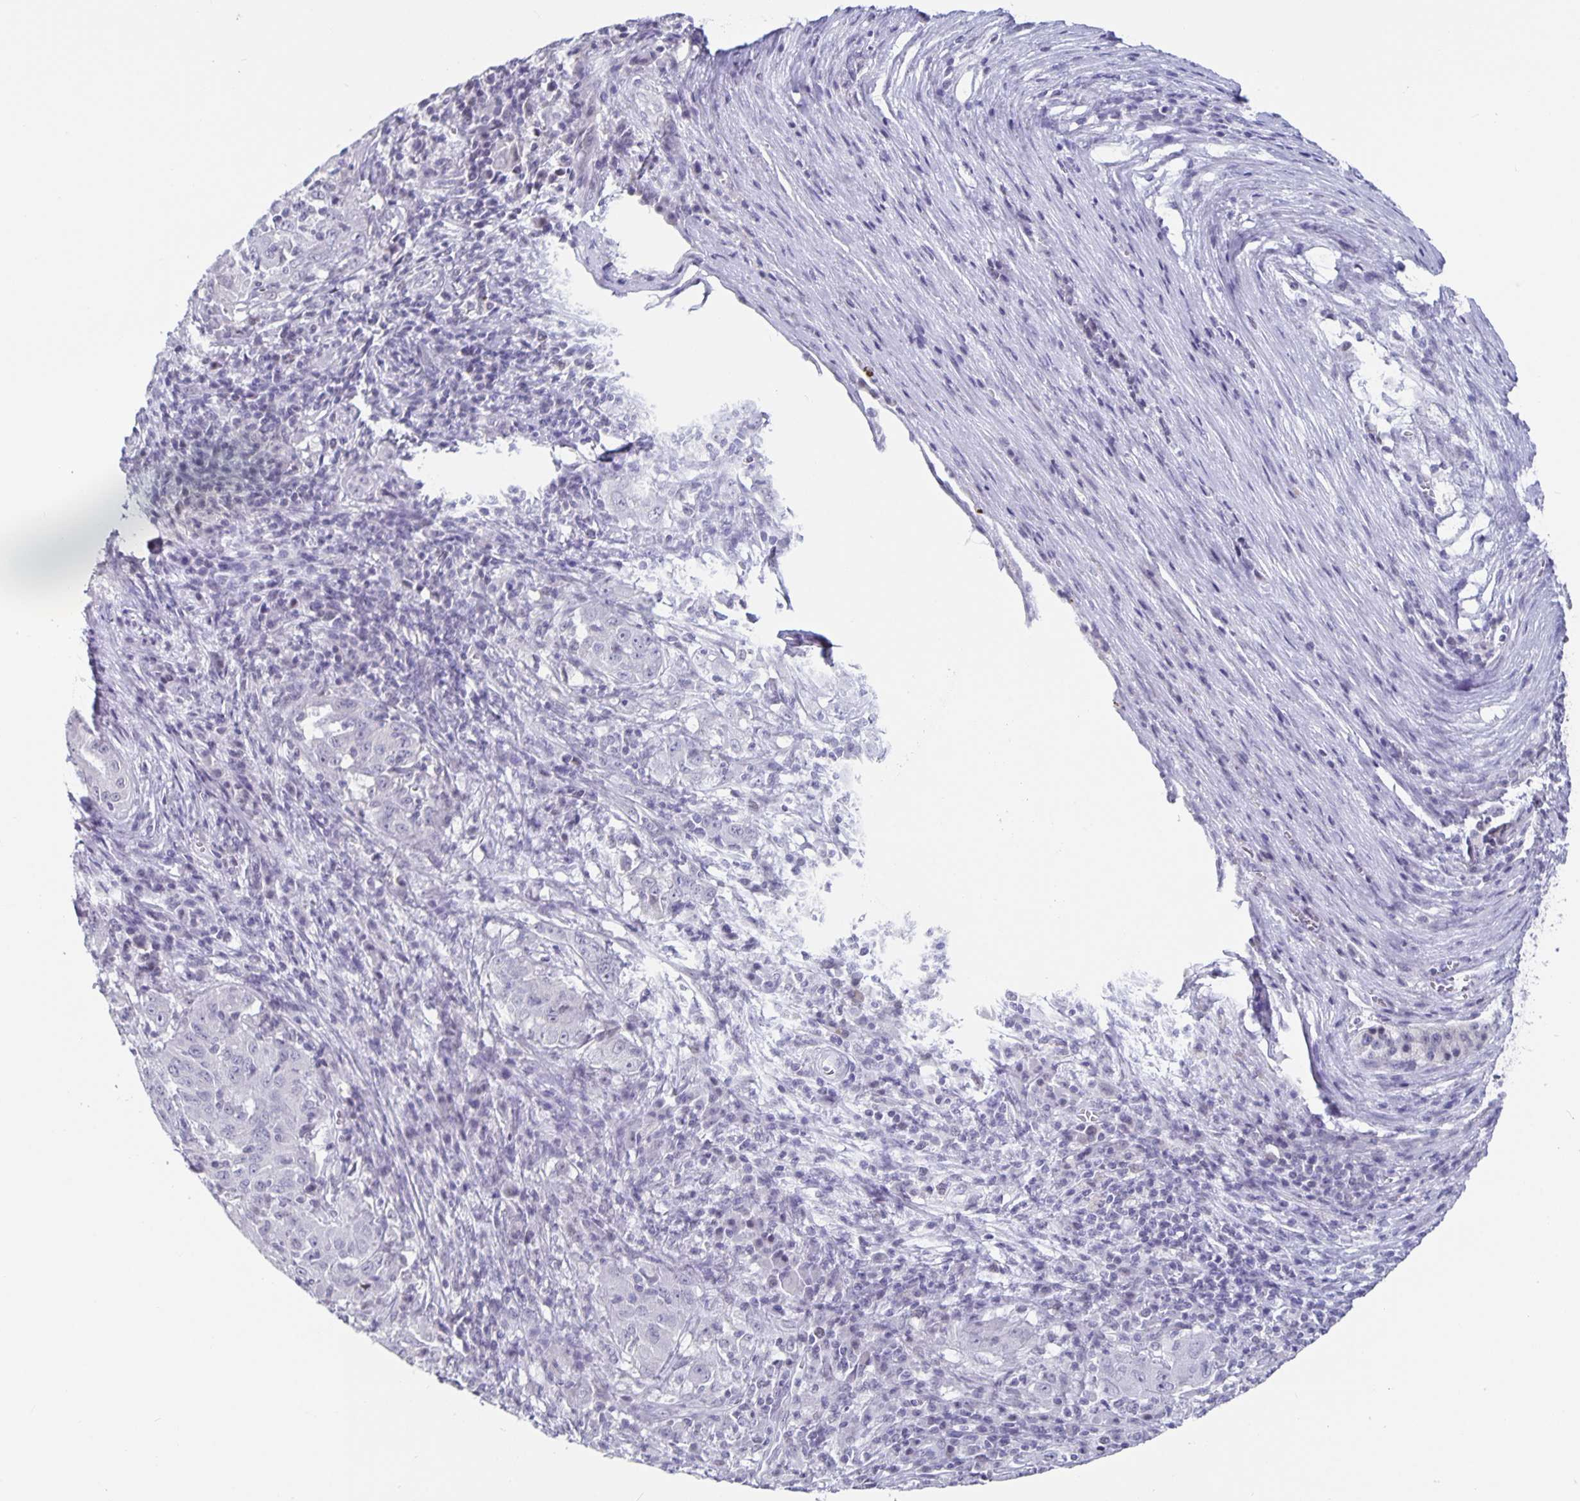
{"staining": {"intensity": "negative", "quantity": "none", "location": "none"}, "tissue": "pancreatic cancer", "cell_type": "Tumor cells", "image_type": "cancer", "snomed": [{"axis": "morphology", "description": "Adenocarcinoma, NOS"}, {"axis": "topography", "description": "Pancreas"}], "caption": "High magnification brightfield microscopy of adenocarcinoma (pancreatic) stained with DAB (3,3'-diaminobenzidine) (brown) and counterstained with hematoxylin (blue): tumor cells show no significant staining.", "gene": "OLIG2", "patient": {"sex": "male", "age": 63}}